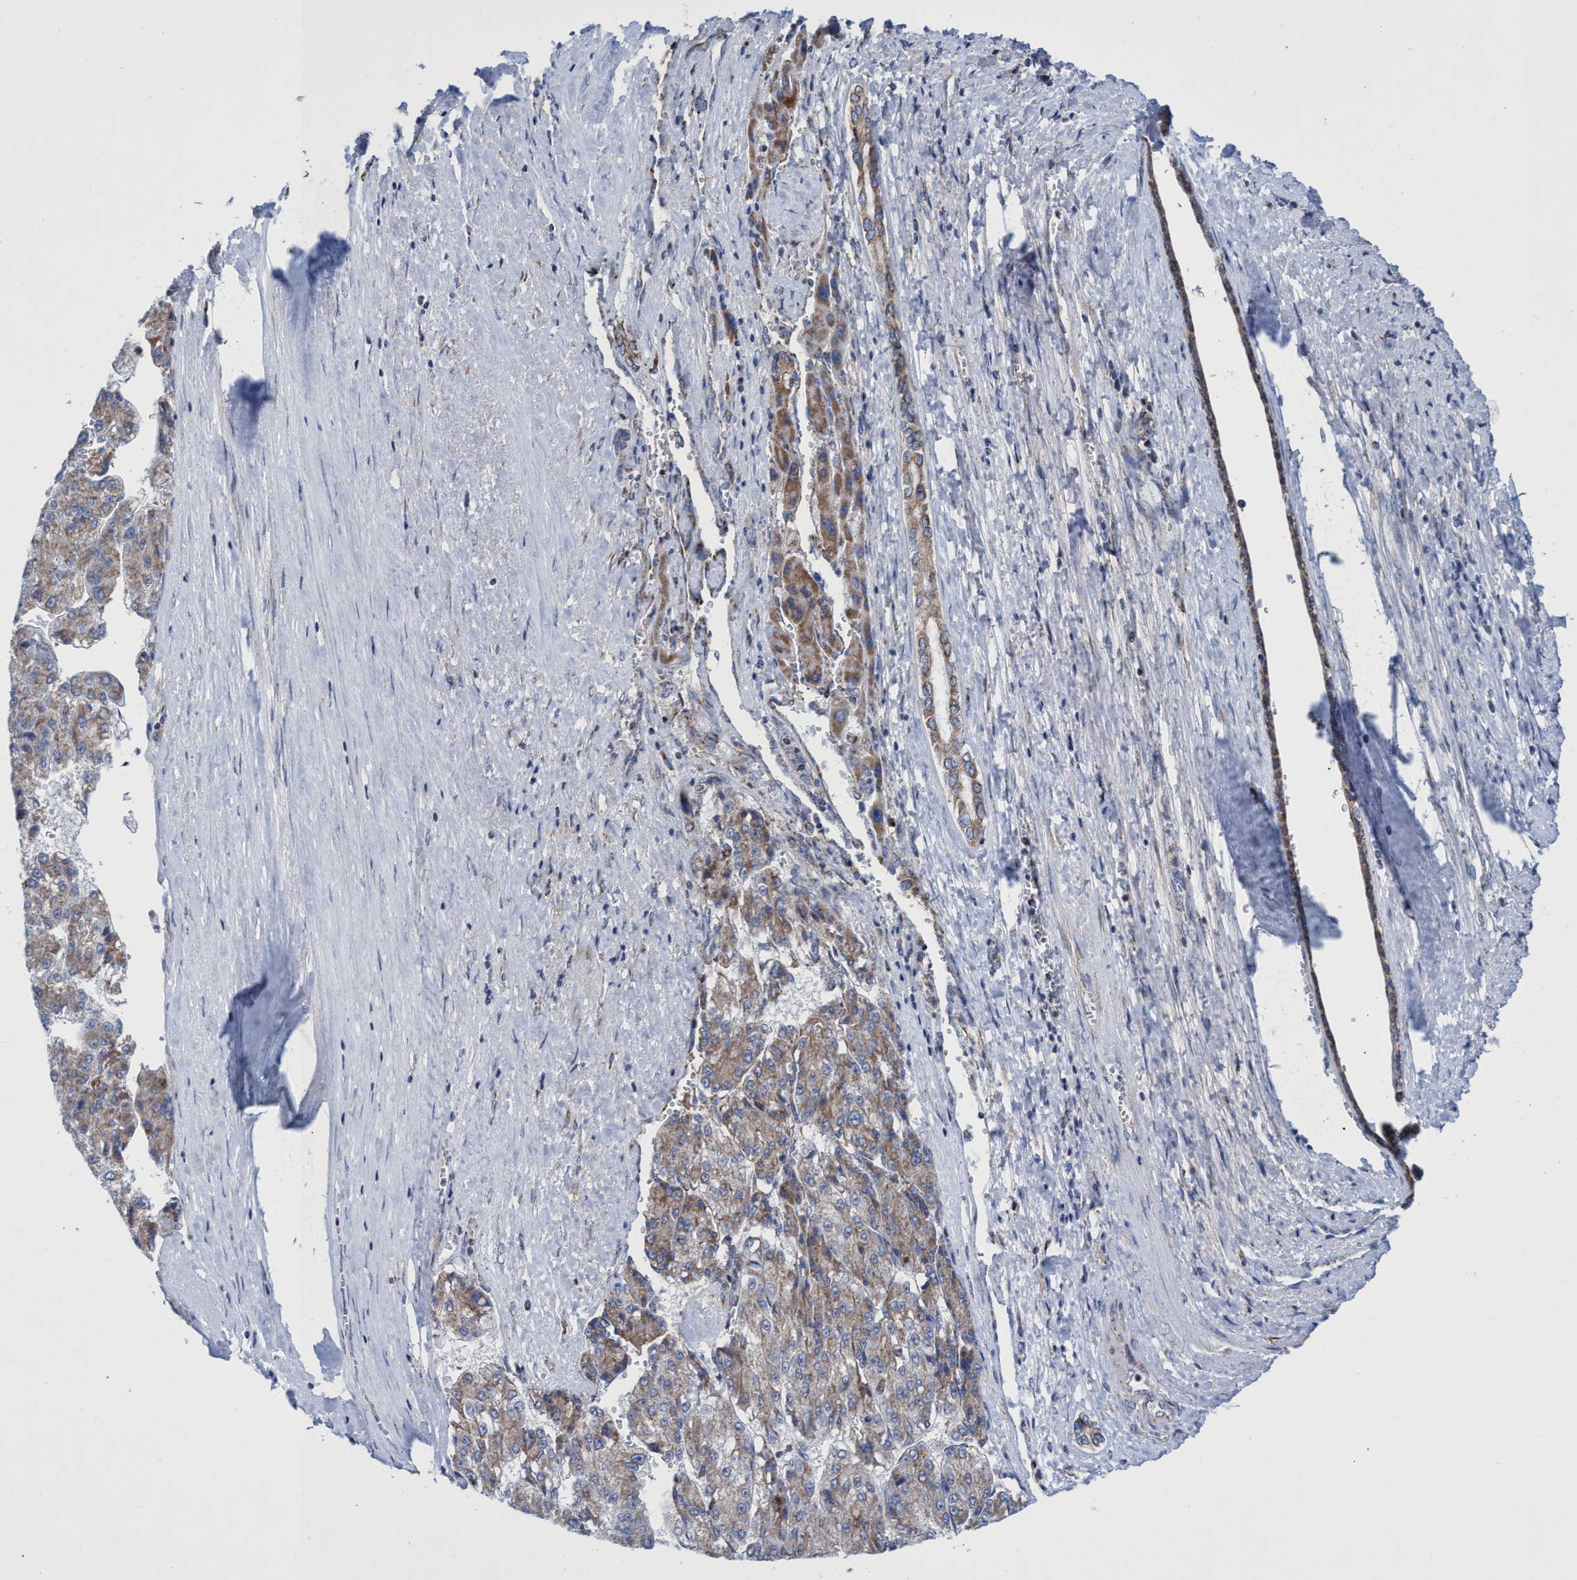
{"staining": {"intensity": "moderate", "quantity": "25%-75%", "location": "cytoplasmic/membranous"}, "tissue": "liver cancer", "cell_type": "Tumor cells", "image_type": "cancer", "snomed": [{"axis": "morphology", "description": "Carcinoma, Hepatocellular, NOS"}, {"axis": "topography", "description": "Liver"}], "caption": "Immunohistochemistry (IHC) of human liver hepatocellular carcinoma exhibits medium levels of moderate cytoplasmic/membranous staining in approximately 25%-75% of tumor cells. (DAB IHC with brightfield microscopy, high magnification).", "gene": "ZNF750", "patient": {"sex": "female", "age": 73}}